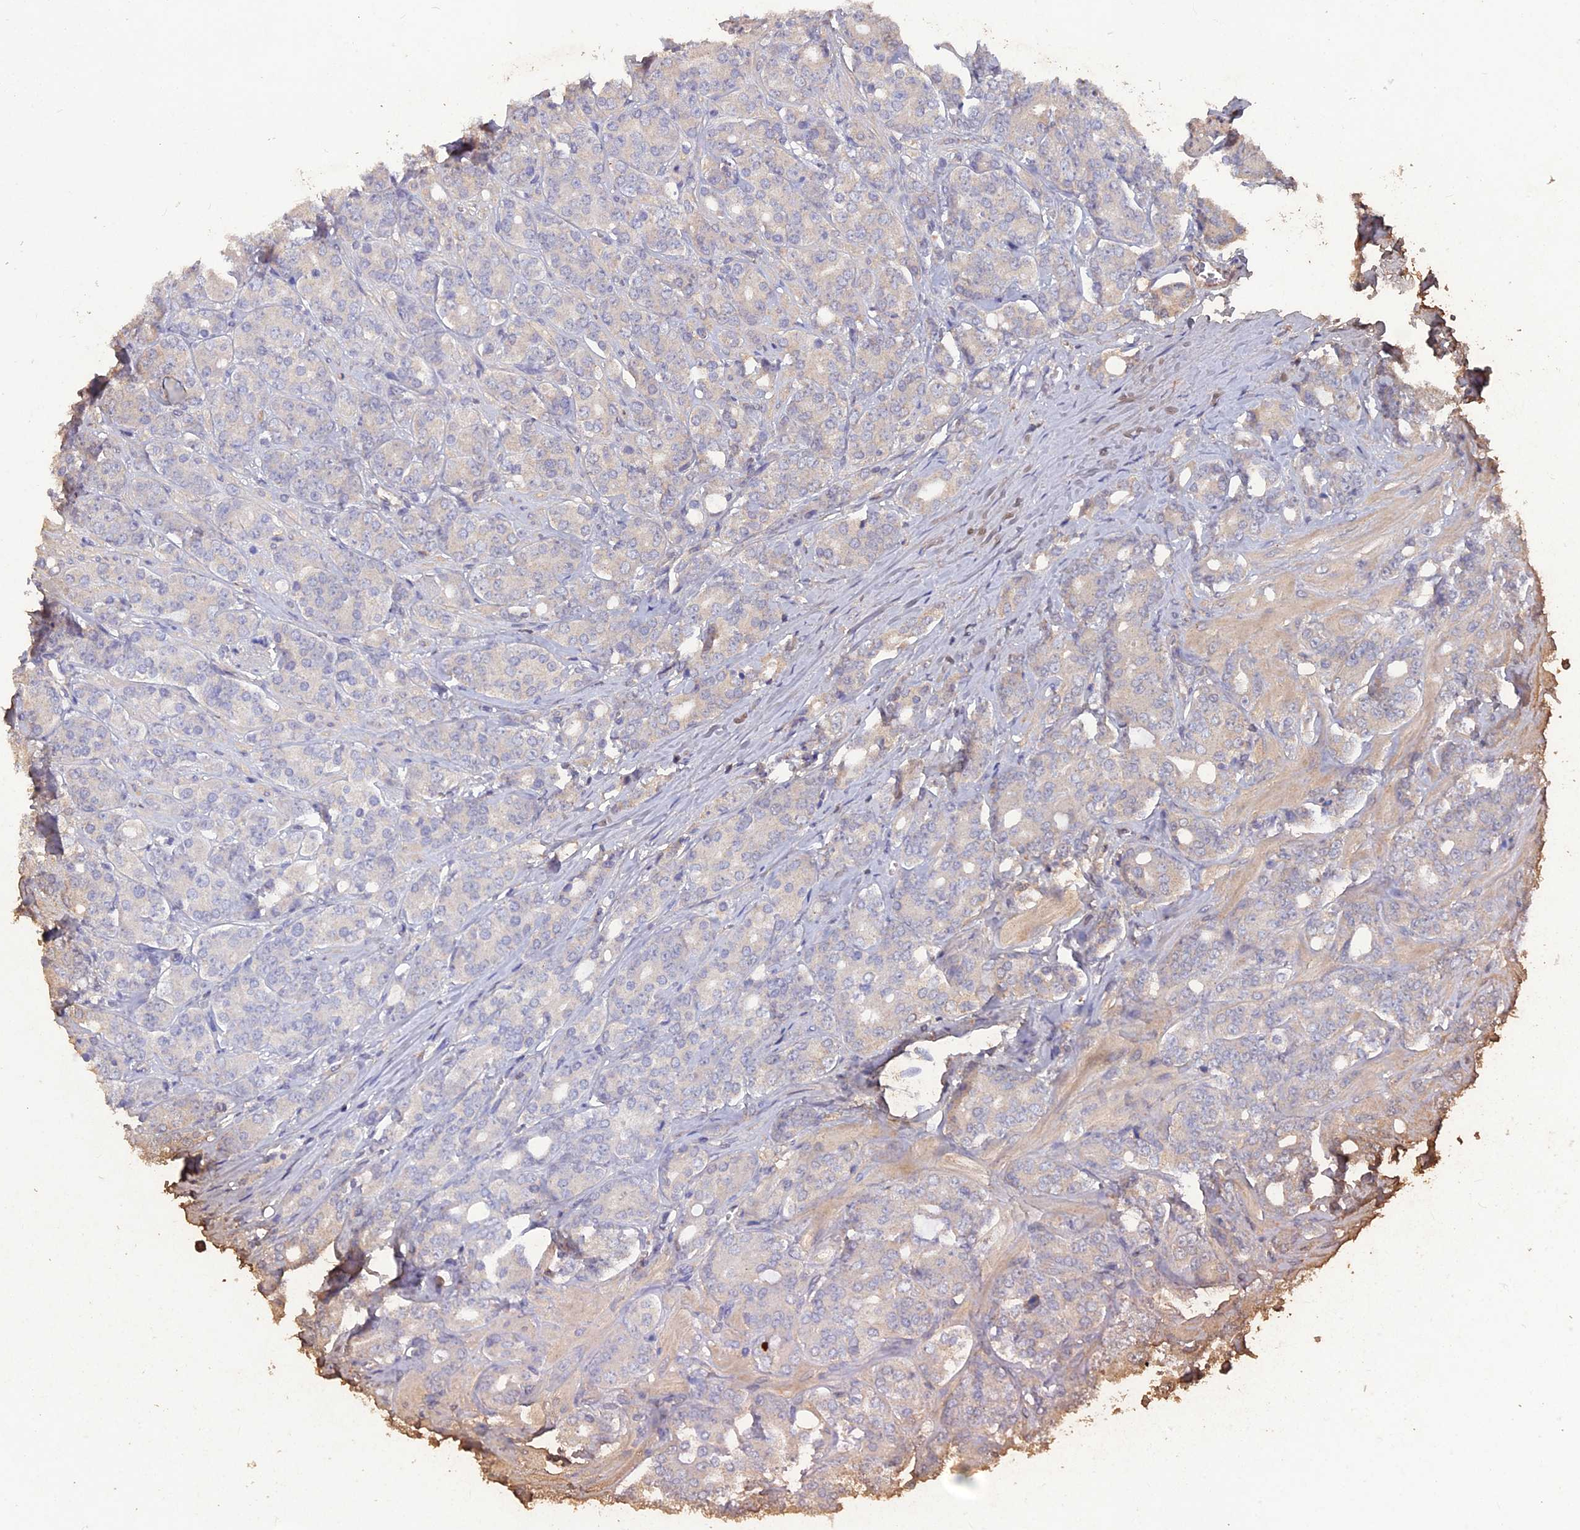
{"staining": {"intensity": "negative", "quantity": "none", "location": "none"}, "tissue": "prostate cancer", "cell_type": "Tumor cells", "image_type": "cancer", "snomed": [{"axis": "morphology", "description": "Adenocarcinoma, High grade"}, {"axis": "topography", "description": "Prostate"}], "caption": "Histopathology image shows no significant protein expression in tumor cells of prostate high-grade adenocarcinoma.", "gene": "BLVRA", "patient": {"sex": "male", "age": 62}}